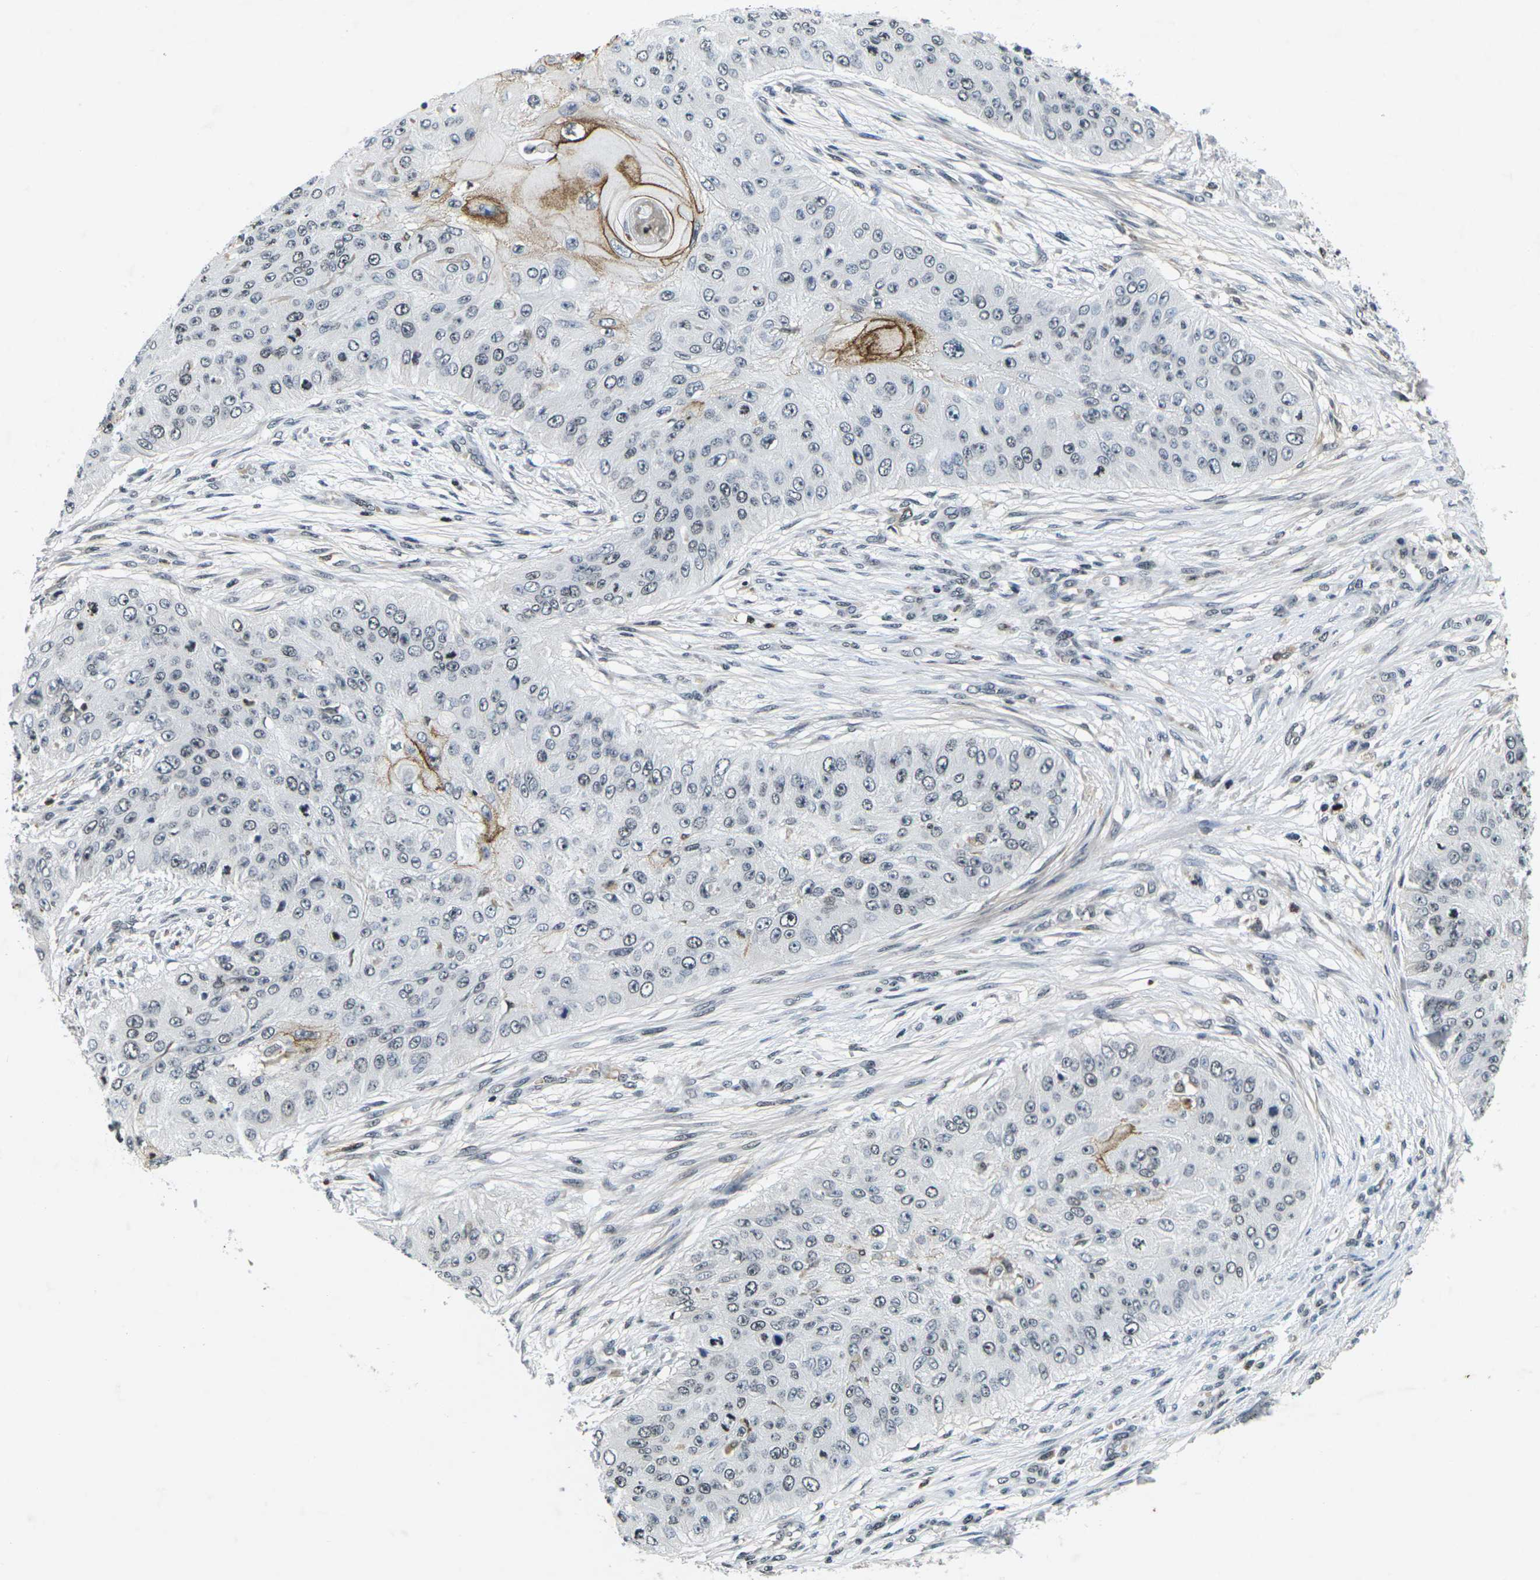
{"staining": {"intensity": "moderate", "quantity": "<25%", "location": "cytoplasmic/membranous"}, "tissue": "skin cancer", "cell_type": "Tumor cells", "image_type": "cancer", "snomed": [{"axis": "morphology", "description": "Squamous cell carcinoma, NOS"}, {"axis": "topography", "description": "Skin"}], "caption": "This is an image of IHC staining of skin cancer (squamous cell carcinoma), which shows moderate staining in the cytoplasmic/membranous of tumor cells.", "gene": "C1QC", "patient": {"sex": "female", "age": 80}}